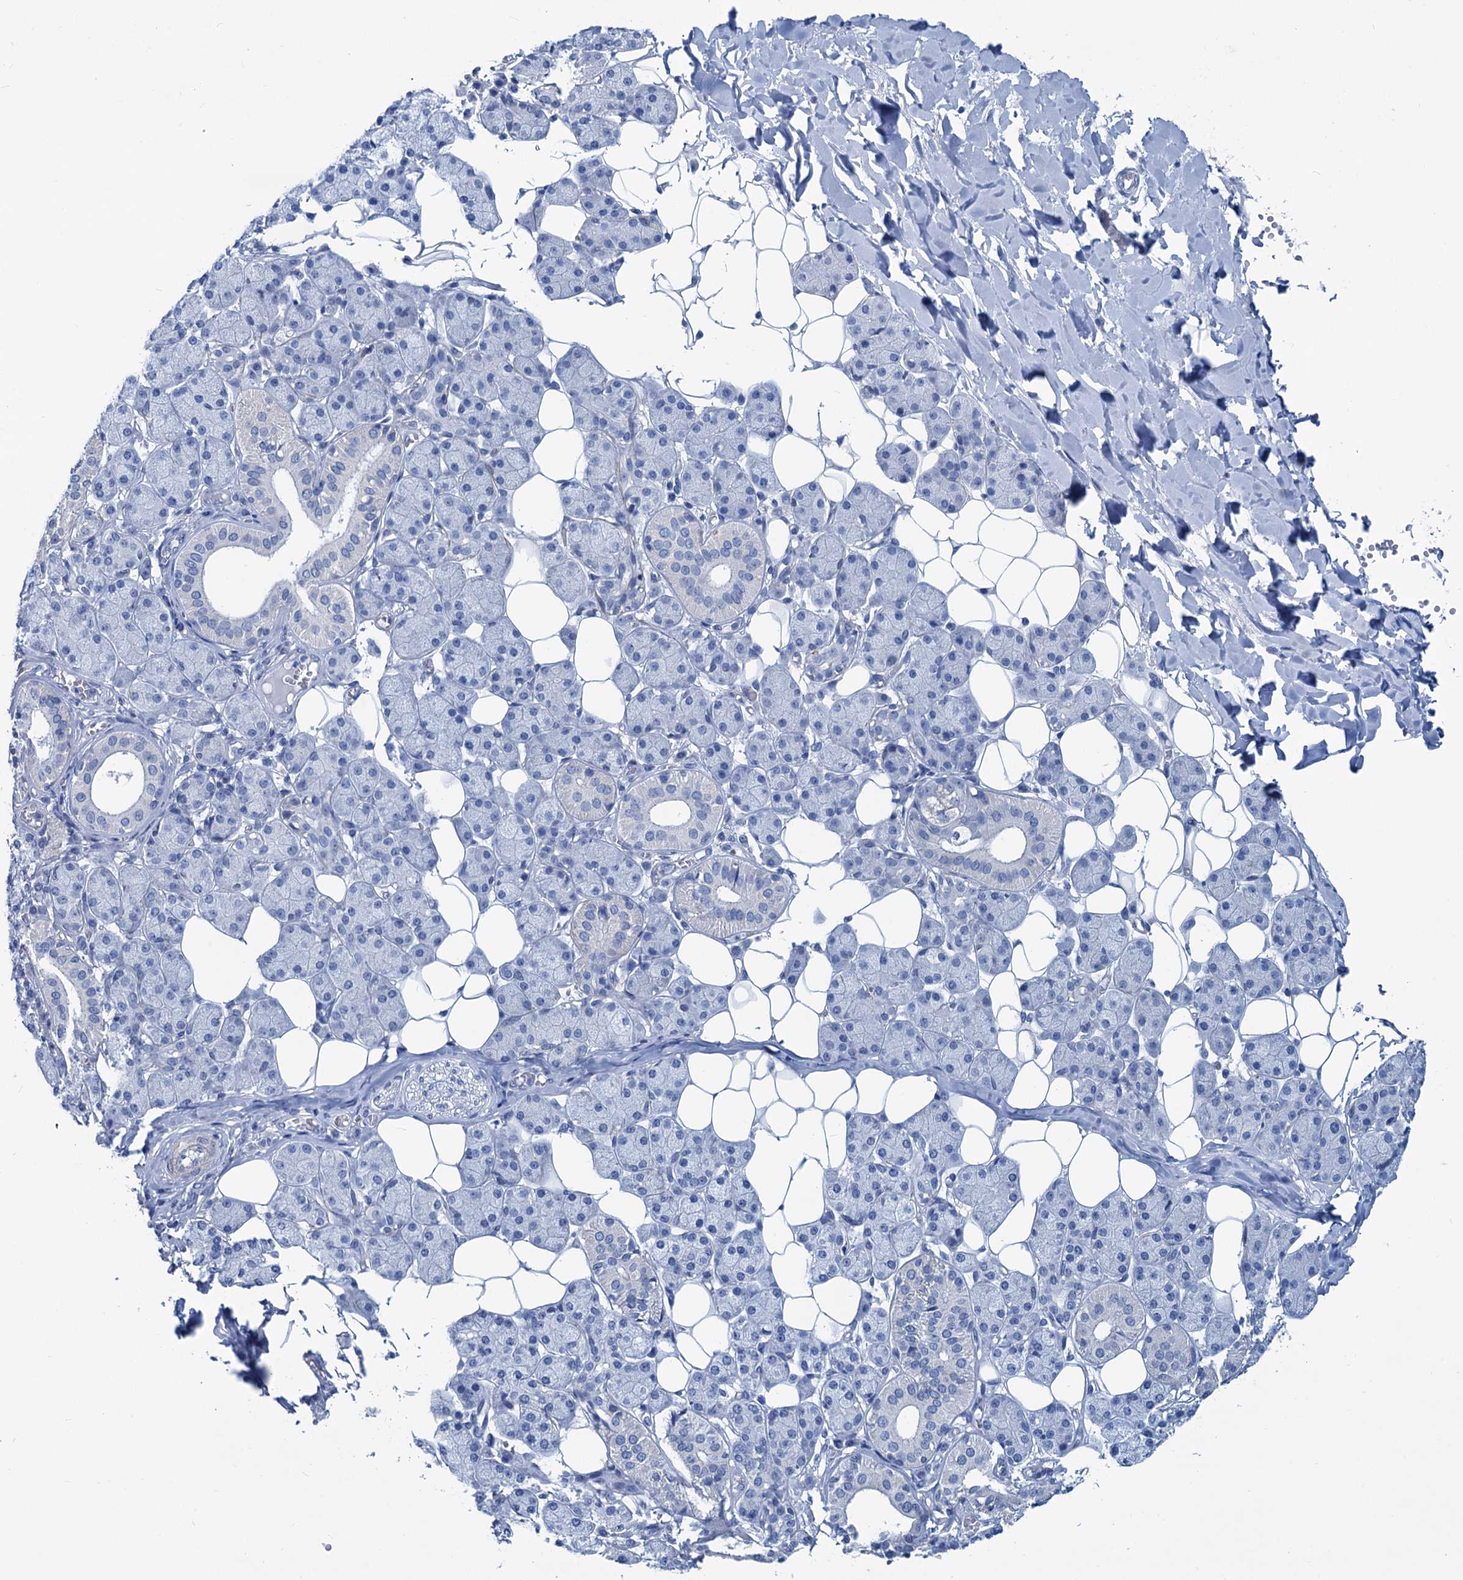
{"staining": {"intensity": "negative", "quantity": "none", "location": "none"}, "tissue": "salivary gland", "cell_type": "Glandular cells", "image_type": "normal", "snomed": [{"axis": "morphology", "description": "Normal tissue, NOS"}, {"axis": "topography", "description": "Salivary gland"}], "caption": "This is a image of IHC staining of normal salivary gland, which shows no expression in glandular cells.", "gene": "SLC1A3", "patient": {"sex": "female", "age": 33}}